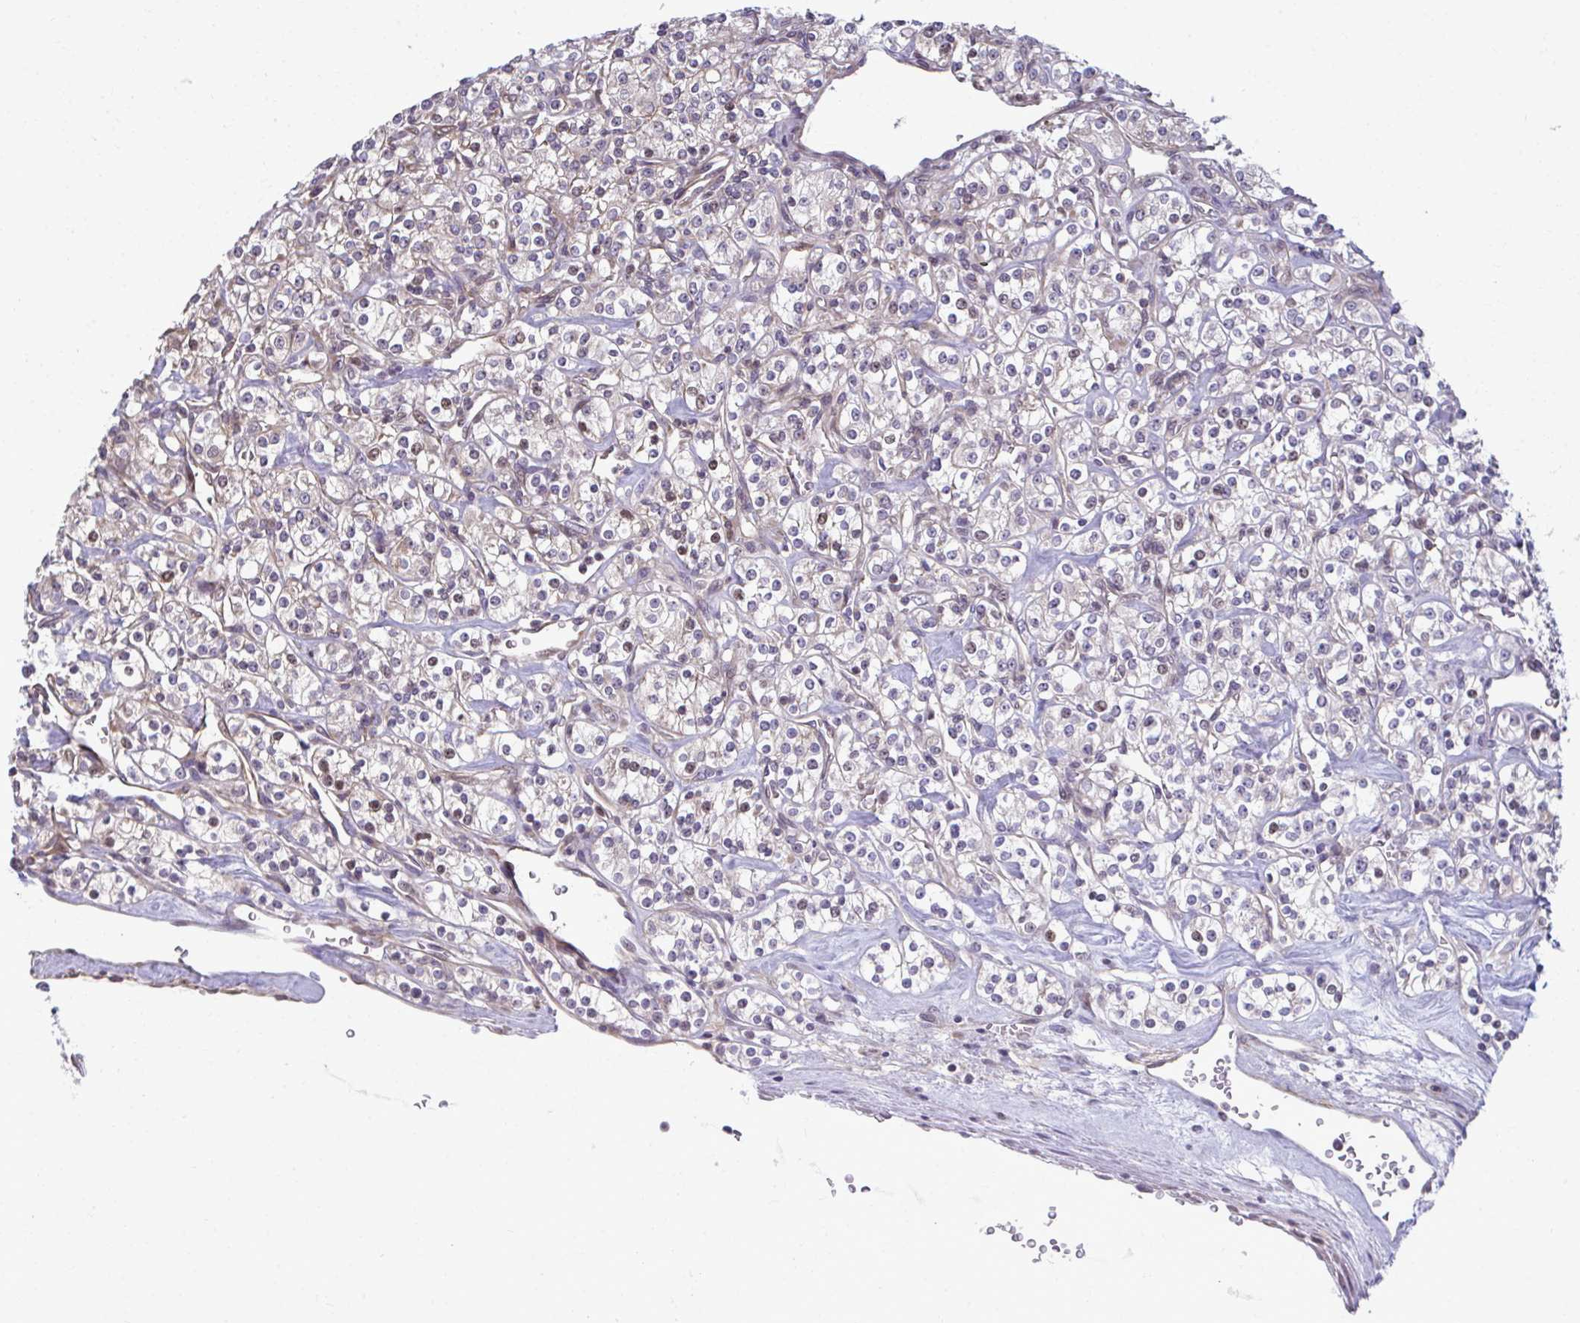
{"staining": {"intensity": "moderate", "quantity": "<25%", "location": "nuclear"}, "tissue": "renal cancer", "cell_type": "Tumor cells", "image_type": "cancer", "snomed": [{"axis": "morphology", "description": "Adenocarcinoma, NOS"}, {"axis": "topography", "description": "Kidney"}], "caption": "Brown immunohistochemical staining in human renal cancer (adenocarcinoma) shows moderate nuclear staining in approximately <25% of tumor cells. (DAB (3,3'-diaminobenzidine) IHC with brightfield microscopy, high magnification).", "gene": "MAF1", "patient": {"sex": "male", "age": 77}}